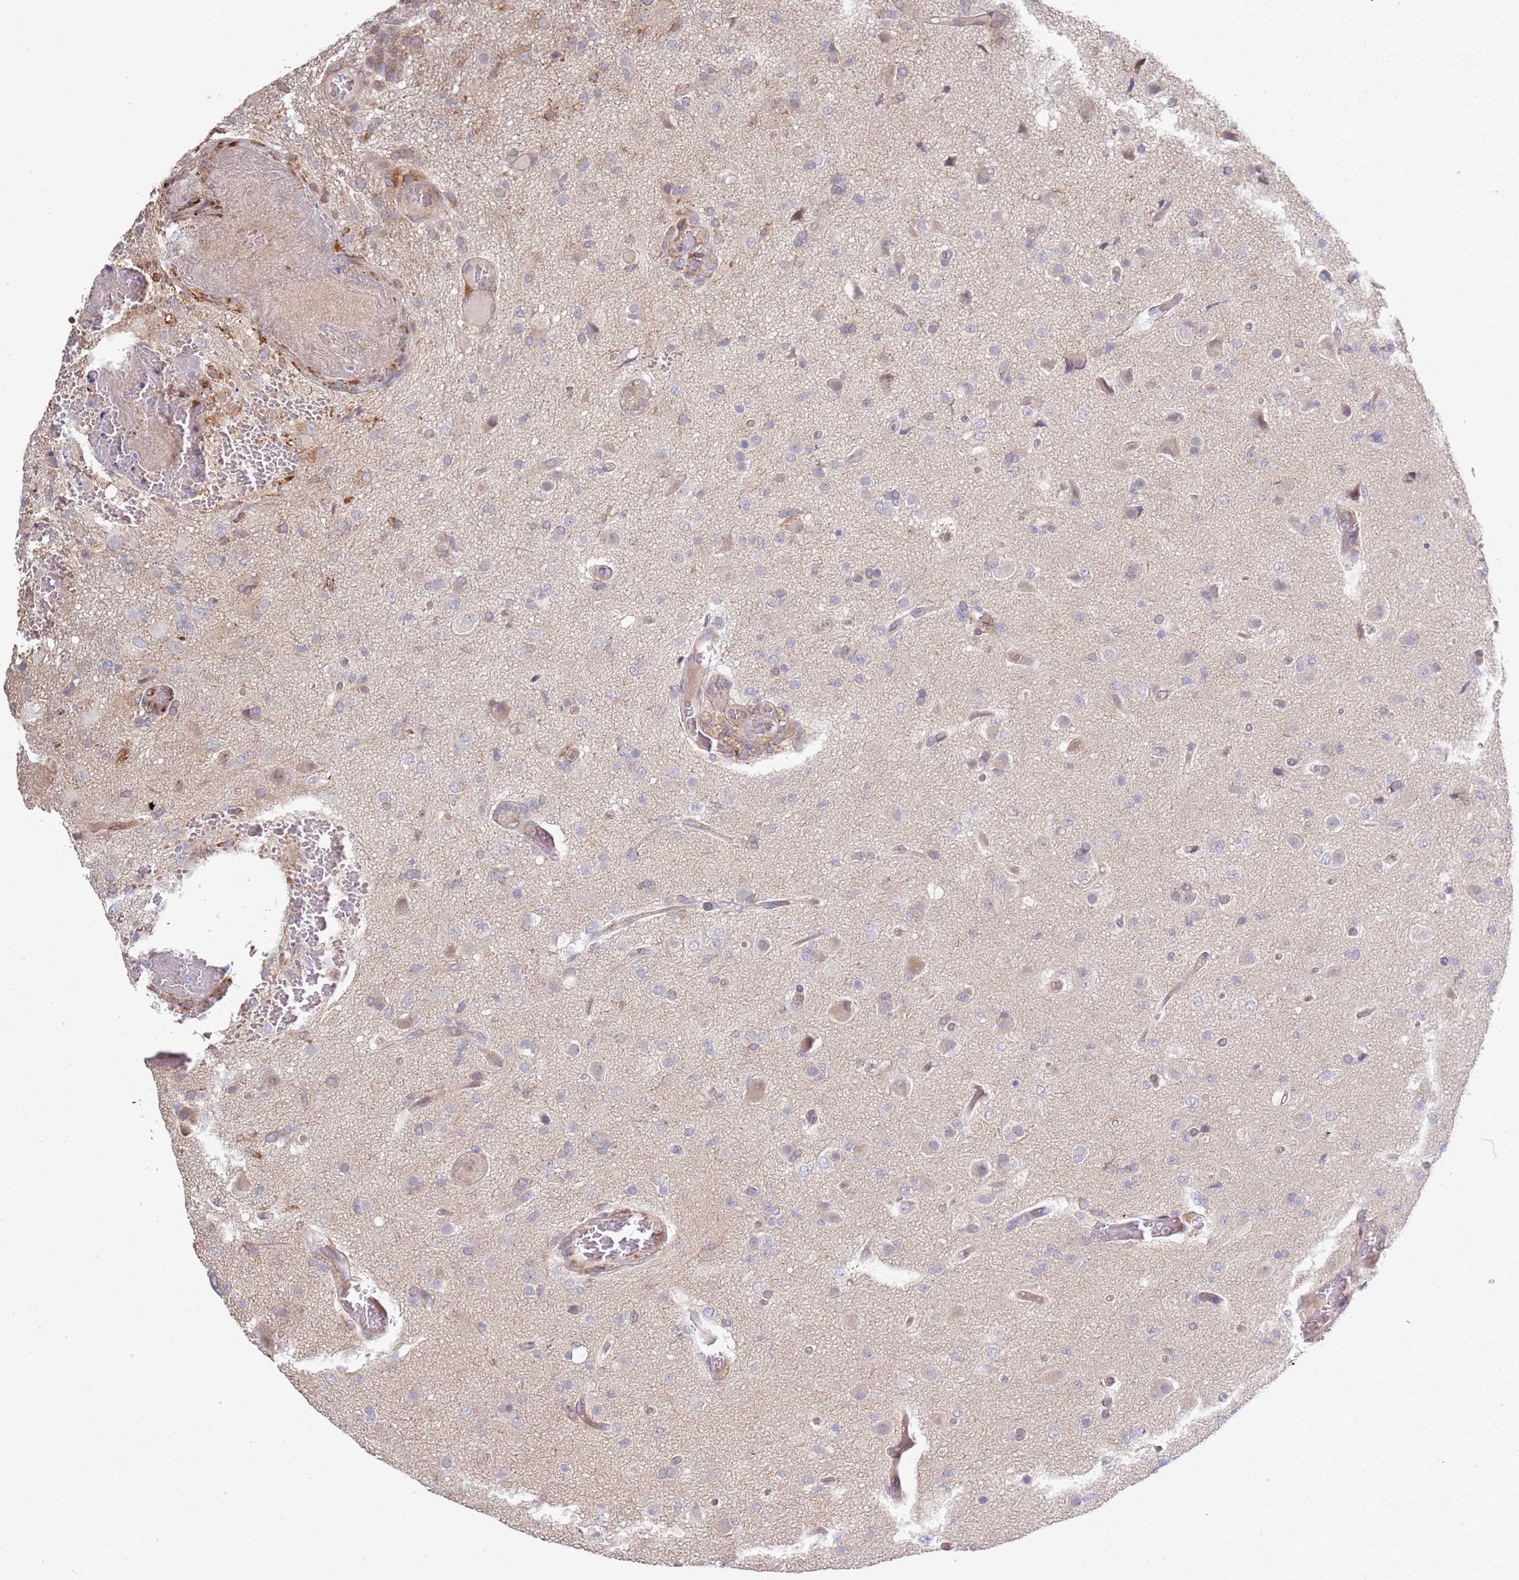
{"staining": {"intensity": "negative", "quantity": "none", "location": "none"}, "tissue": "glioma", "cell_type": "Tumor cells", "image_type": "cancer", "snomed": [{"axis": "morphology", "description": "Glioma, malignant, High grade"}, {"axis": "topography", "description": "Brain"}], "caption": "This histopathology image is of glioma stained with immunohistochemistry to label a protein in brown with the nuclei are counter-stained blue. There is no staining in tumor cells.", "gene": "VRK2", "patient": {"sex": "female", "age": 74}}